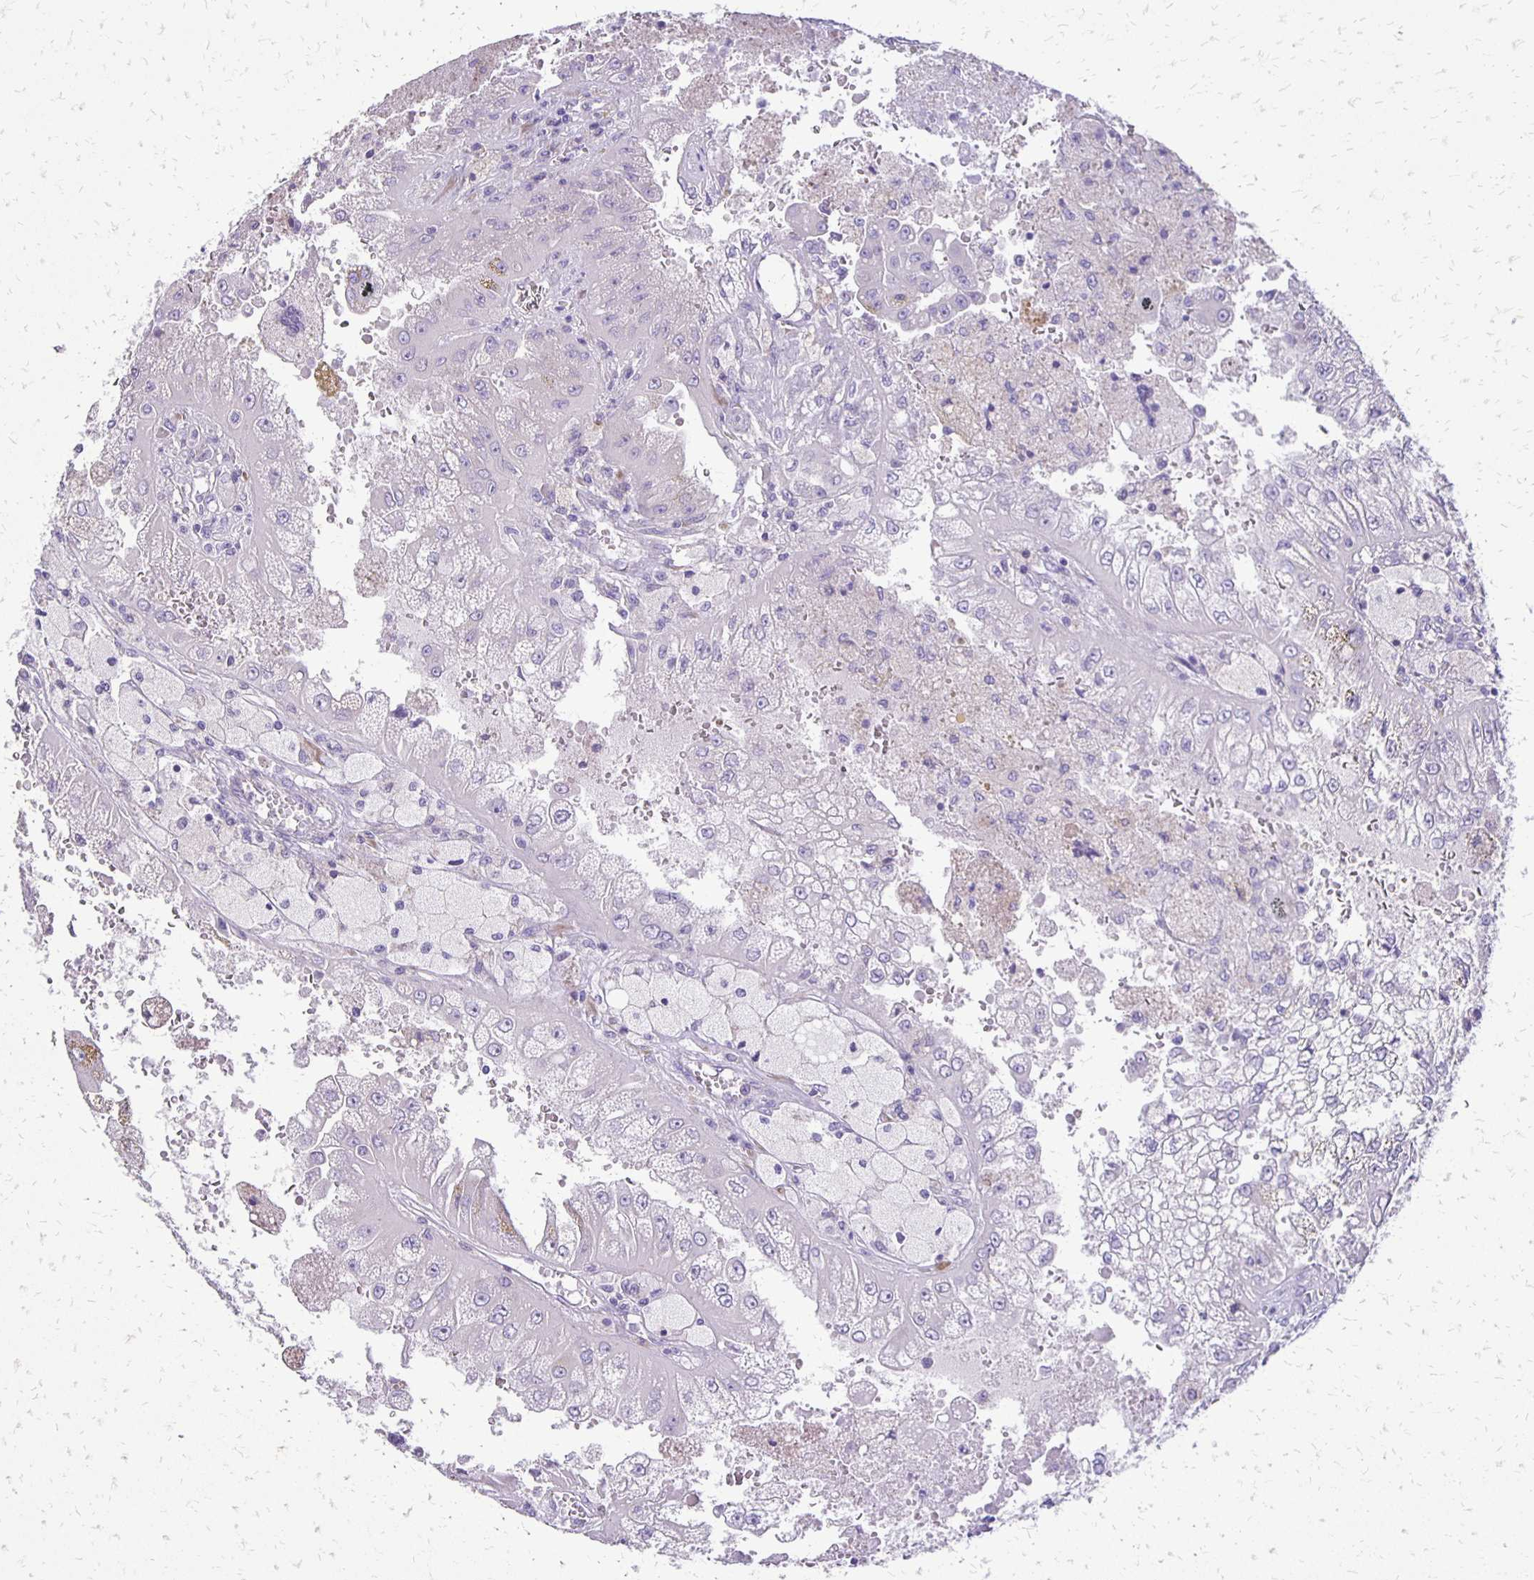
{"staining": {"intensity": "negative", "quantity": "none", "location": "none"}, "tissue": "renal cancer", "cell_type": "Tumor cells", "image_type": "cancer", "snomed": [{"axis": "morphology", "description": "Adenocarcinoma, NOS"}, {"axis": "topography", "description": "Kidney"}], "caption": "Human renal cancer stained for a protein using IHC exhibits no expression in tumor cells.", "gene": "ANKRD45", "patient": {"sex": "male", "age": 58}}